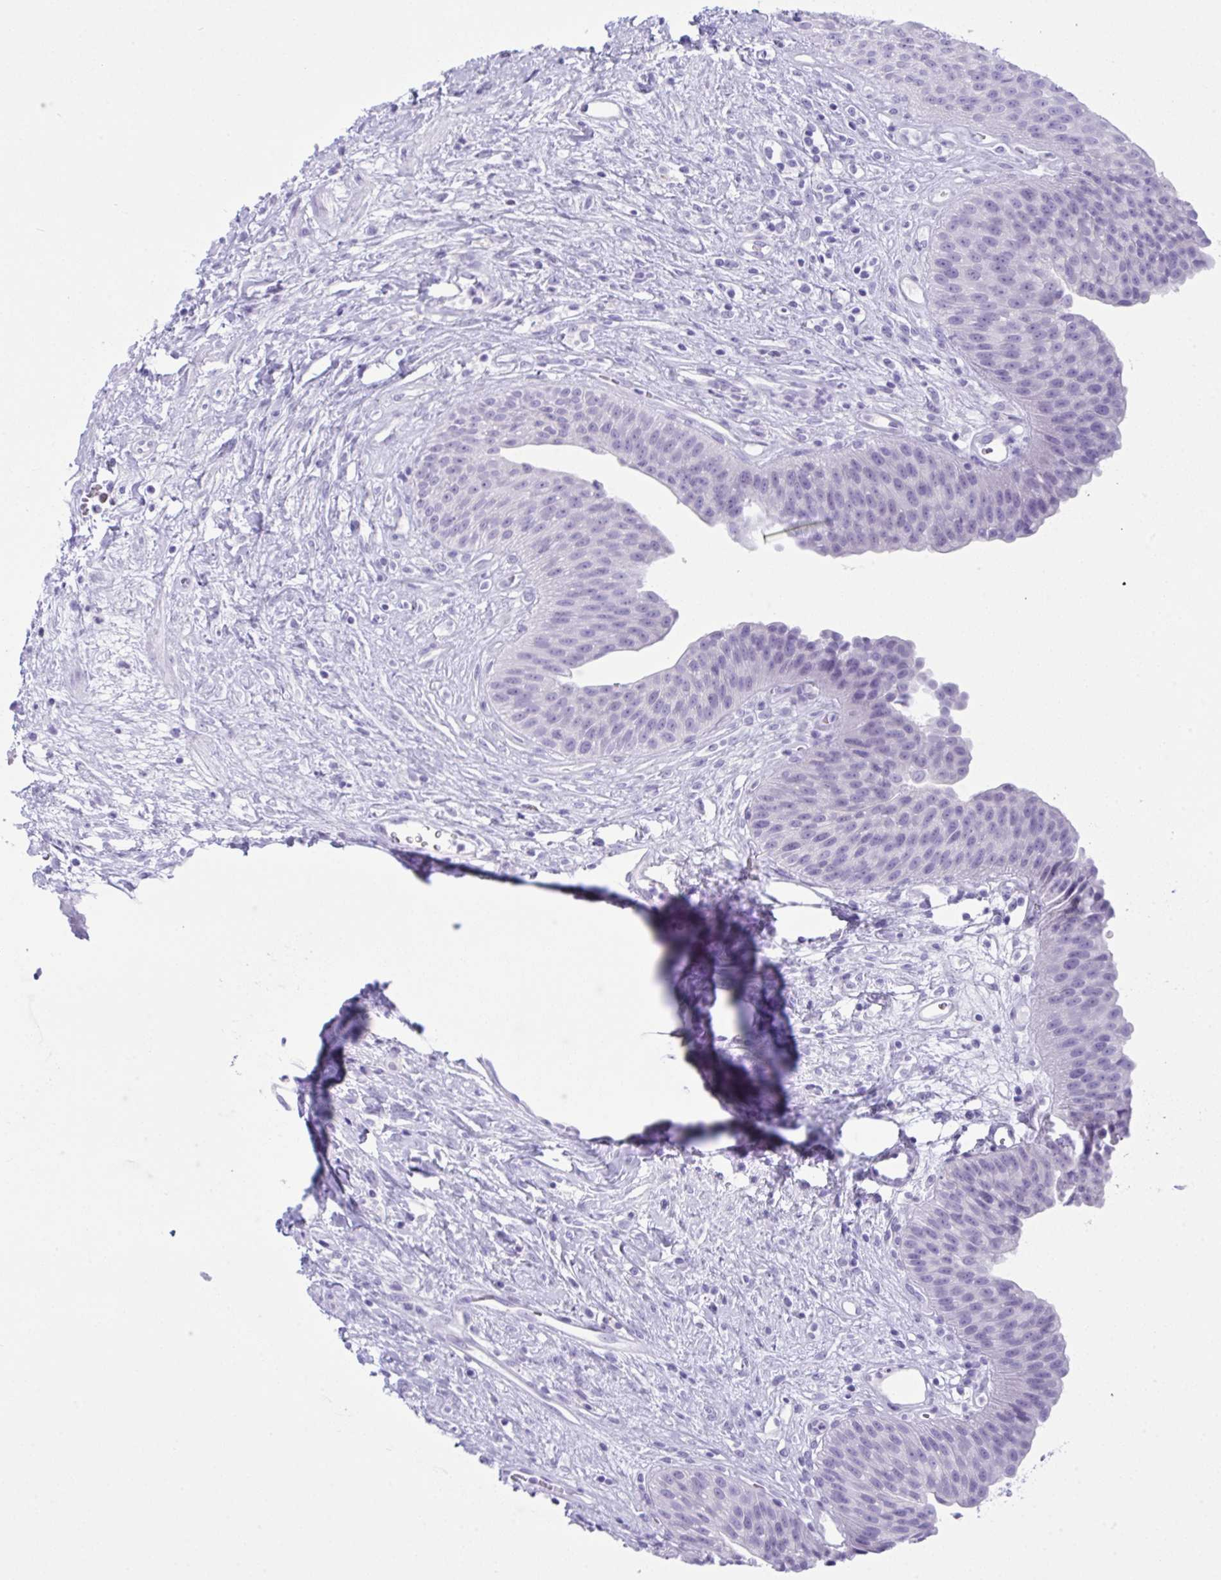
{"staining": {"intensity": "negative", "quantity": "none", "location": "none"}, "tissue": "urinary bladder", "cell_type": "Urothelial cells", "image_type": "normal", "snomed": [{"axis": "morphology", "description": "Normal tissue, NOS"}, {"axis": "topography", "description": "Urinary bladder"}], "caption": "Immunohistochemistry photomicrograph of benign urinary bladder stained for a protein (brown), which shows no expression in urothelial cells. (Stains: DAB (3,3'-diaminobenzidine) immunohistochemistry with hematoxylin counter stain, Microscopy: brightfield microscopy at high magnification).", "gene": "PSCA", "patient": {"sex": "female", "age": 56}}